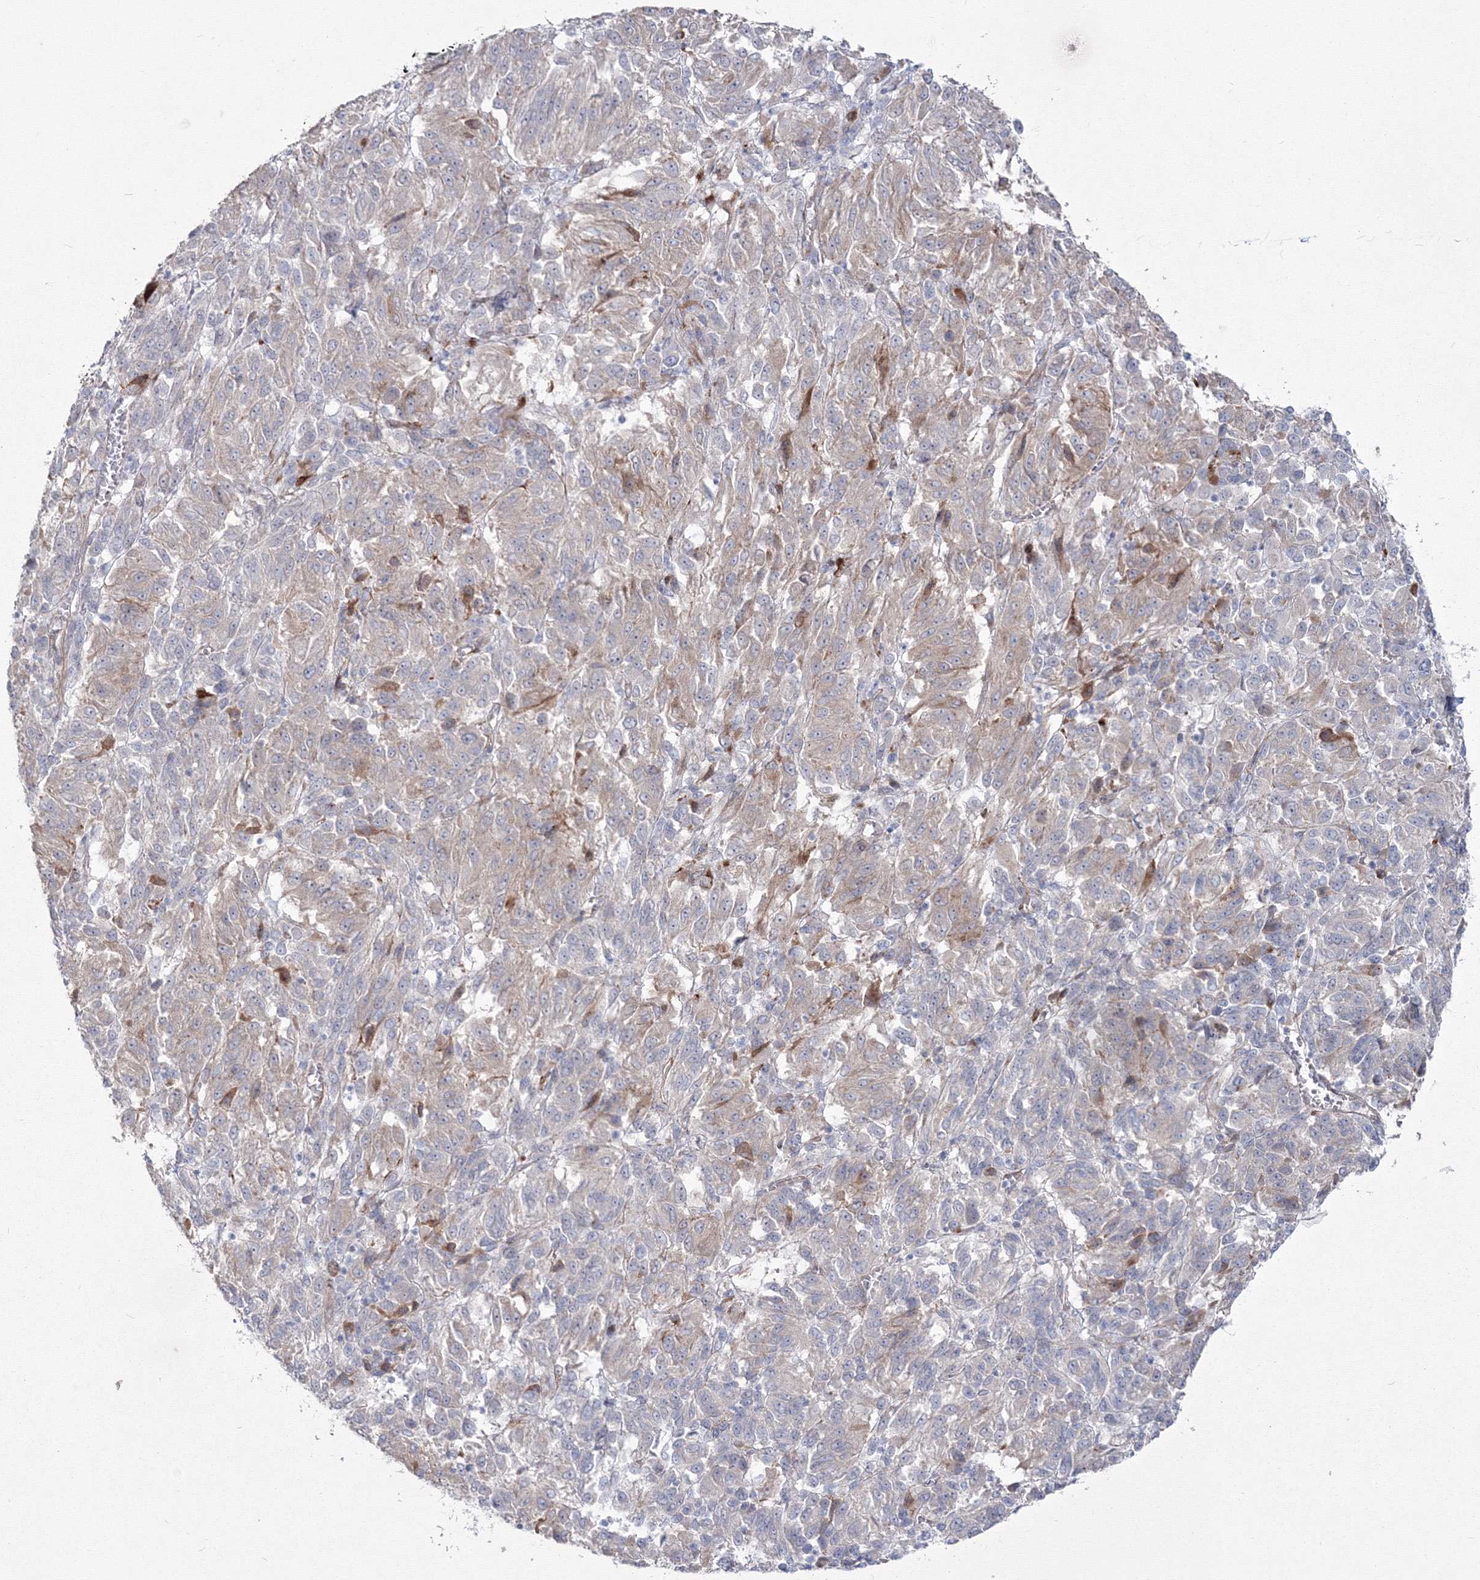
{"staining": {"intensity": "weak", "quantity": "<25%", "location": "cytoplasmic/membranous"}, "tissue": "melanoma", "cell_type": "Tumor cells", "image_type": "cancer", "snomed": [{"axis": "morphology", "description": "Malignant melanoma, Metastatic site"}, {"axis": "topography", "description": "Lung"}], "caption": "Immunohistochemistry histopathology image of malignant melanoma (metastatic site) stained for a protein (brown), which demonstrates no positivity in tumor cells.", "gene": "HYAL2", "patient": {"sex": "male", "age": 64}}